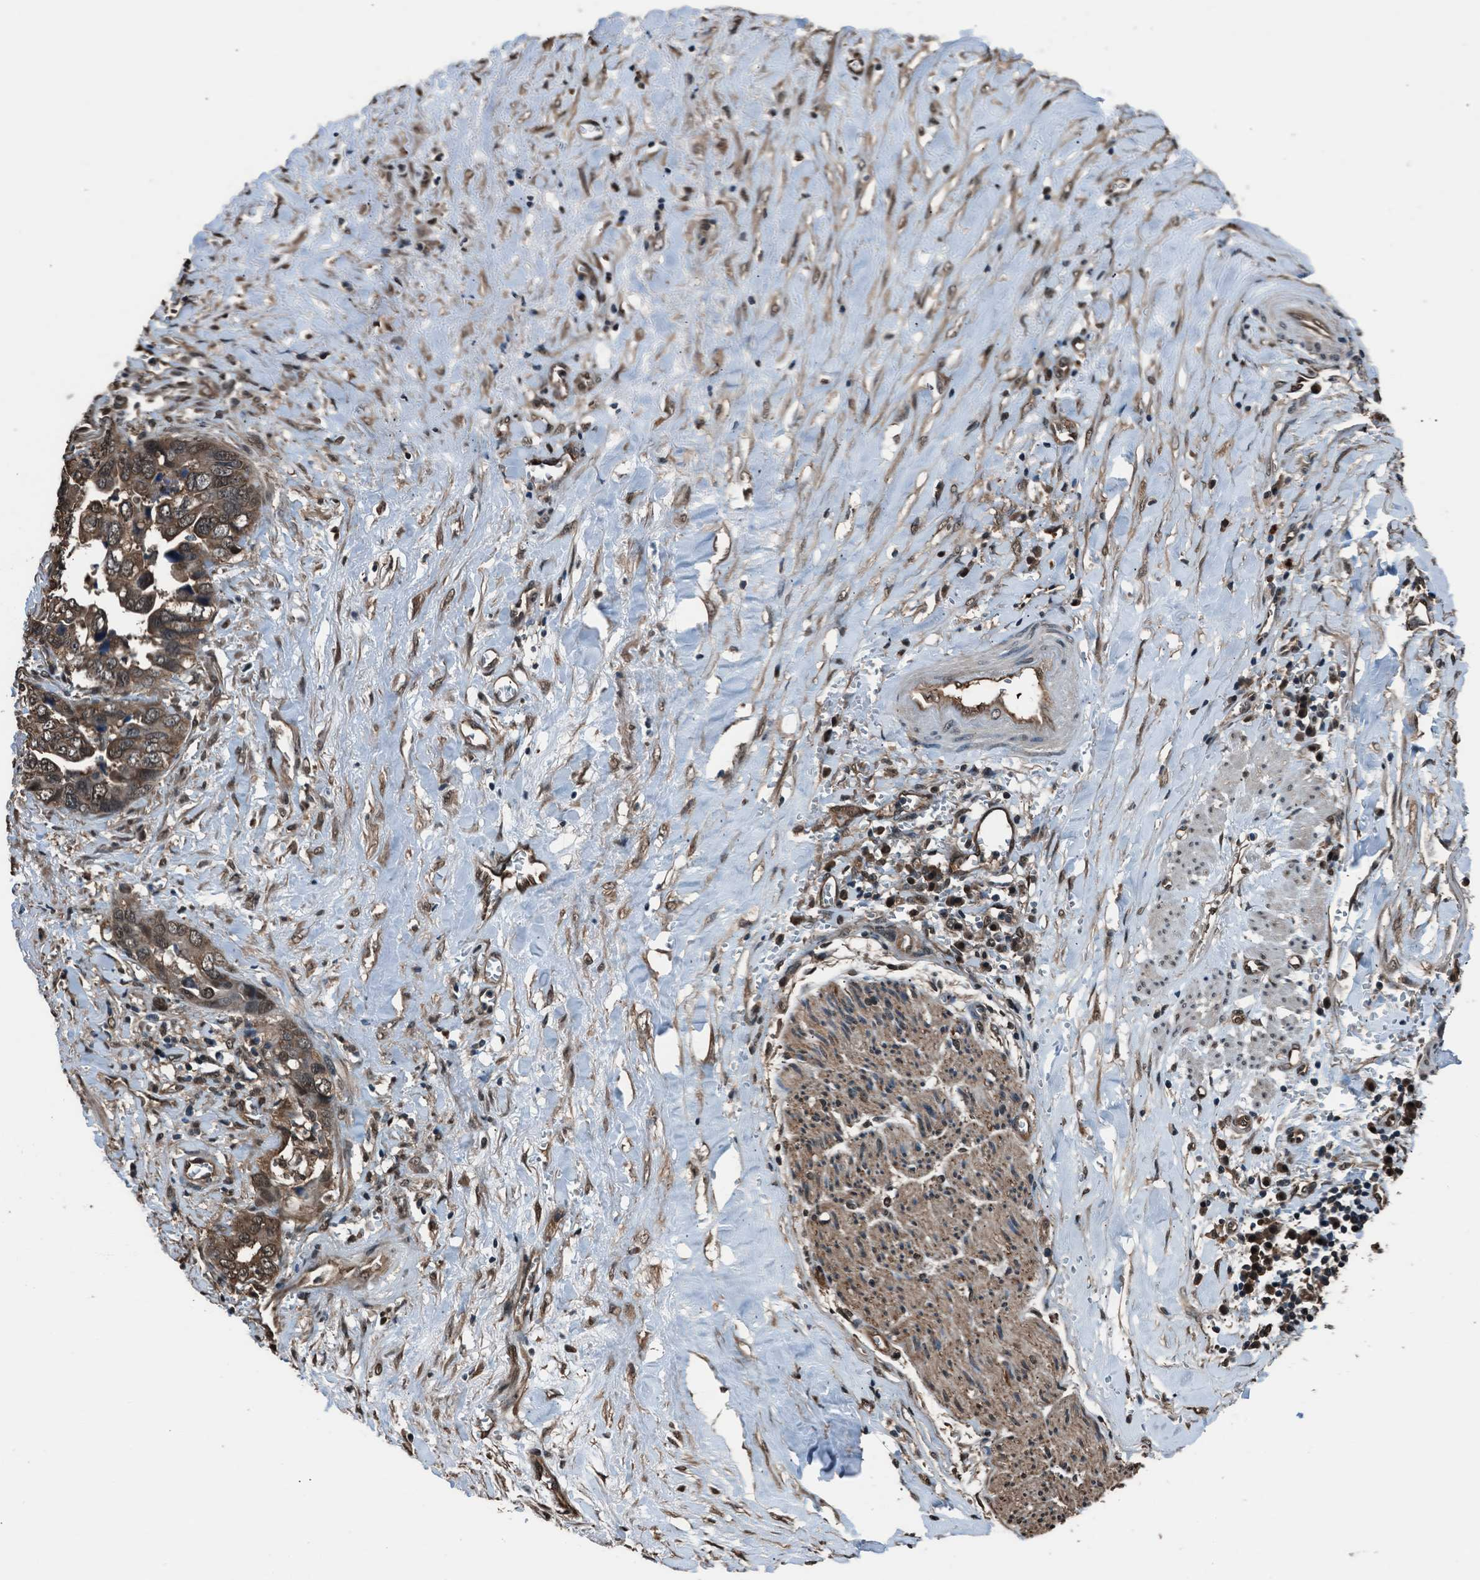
{"staining": {"intensity": "moderate", "quantity": ">75%", "location": "cytoplasmic/membranous,nuclear"}, "tissue": "liver cancer", "cell_type": "Tumor cells", "image_type": "cancer", "snomed": [{"axis": "morphology", "description": "Cholangiocarcinoma"}, {"axis": "topography", "description": "Liver"}], "caption": "Tumor cells reveal medium levels of moderate cytoplasmic/membranous and nuclear expression in approximately >75% of cells in human cholangiocarcinoma (liver).", "gene": "YWHAG", "patient": {"sex": "female", "age": 79}}